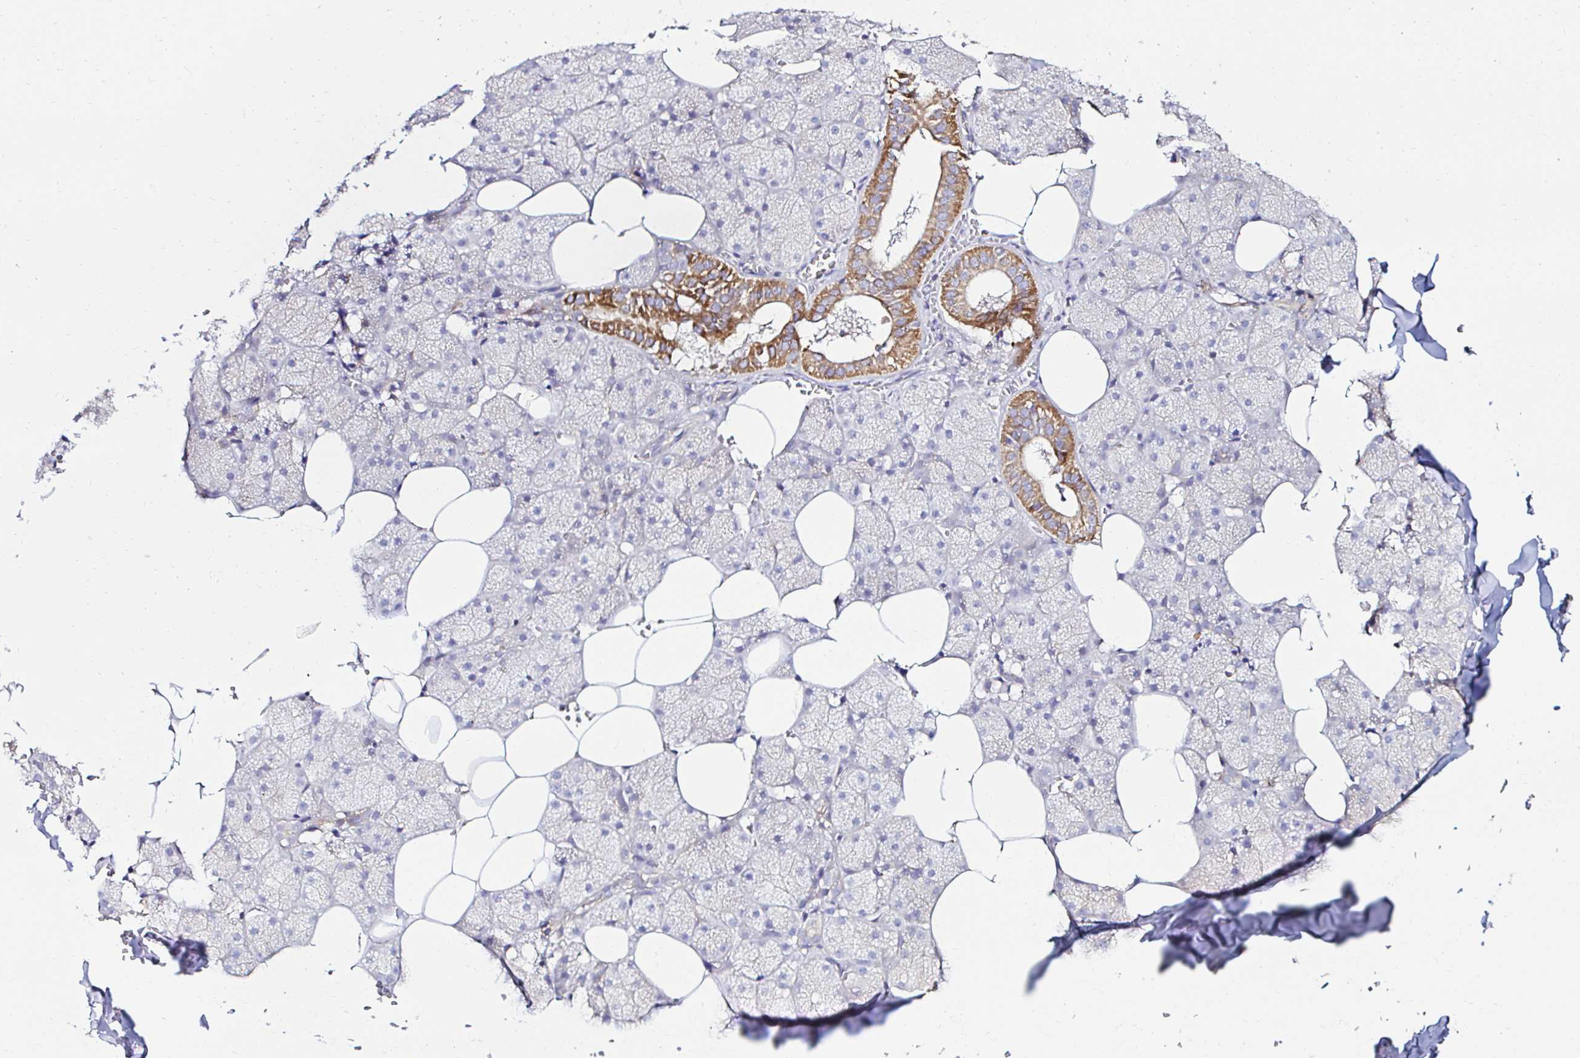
{"staining": {"intensity": "moderate", "quantity": "25%-75%", "location": "cytoplasmic/membranous"}, "tissue": "salivary gland", "cell_type": "Glandular cells", "image_type": "normal", "snomed": [{"axis": "morphology", "description": "Normal tissue, NOS"}, {"axis": "topography", "description": "Salivary gland"}, {"axis": "topography", "description": "Peripheral nerve tissue"}], "caption": "DAB (3,3'-diaminobenzidine) immunohistochemical staining of benign human salivary gland shows moderate cytoplasmic/membranous protein expression in about 25%-75% of glandular cells.", "gene": "GALNS", "patient": {"sex": "male", "age": 38}}